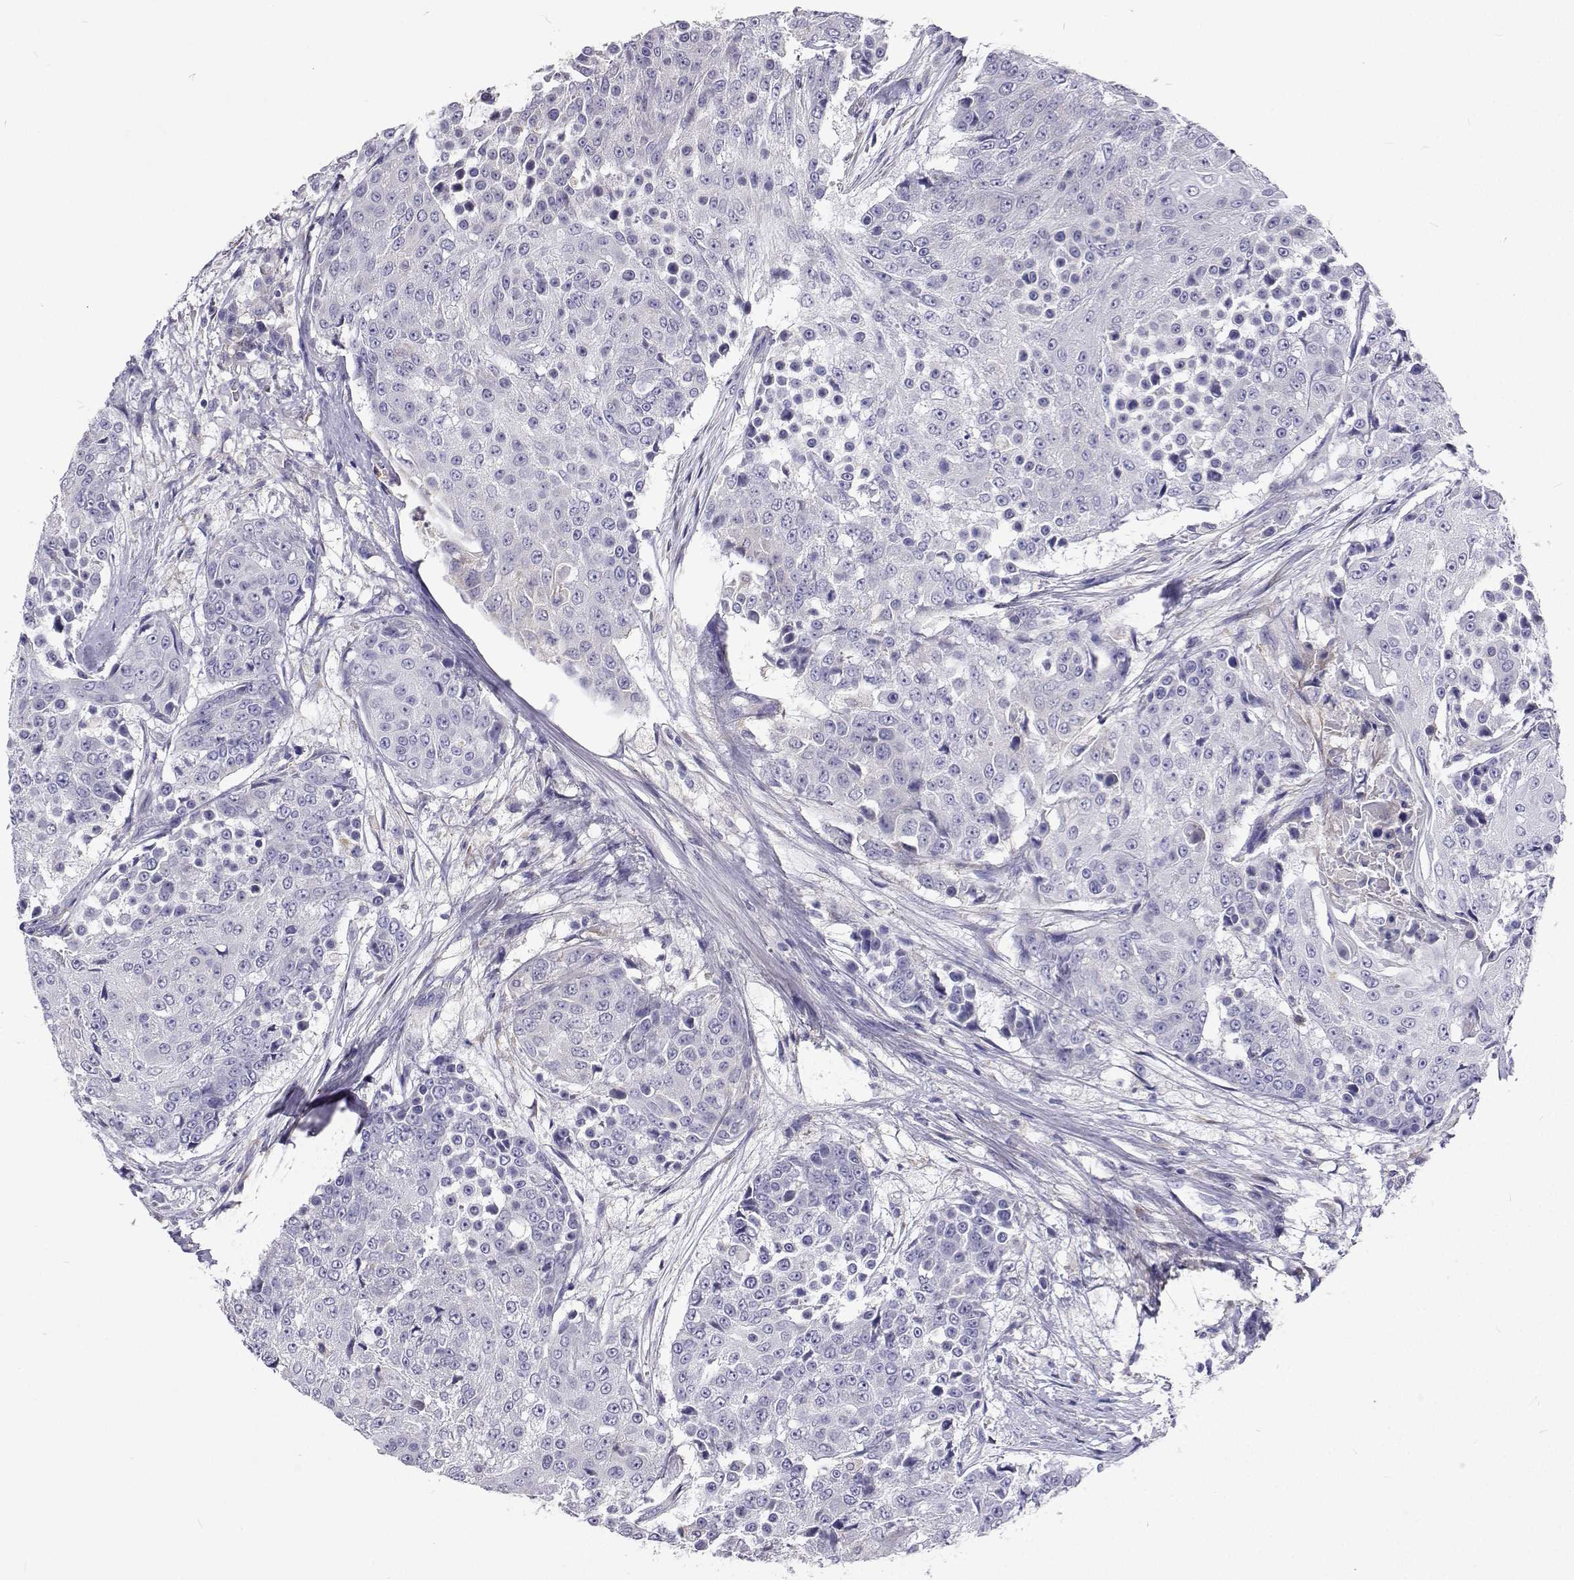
{"staining": {"intensity": "negative", "quantity": "none", "location": "none"}, "tissue": "urothelial cancer", "cell_type": "Tumor cells", "image_type": "cancer", "snomed": [{"axis": "morphology", "description": "Urothelial carcinoma, High grade"}, {"axis": "topography", "description": "Urinary bladder"}], "caption": "Immunohistochemistry (IHC) image of urothelial cancer stained for a protein (brown), which shows no positivity in tumor cells.", "gene": "LHFPL7", "patient": {"sex": "female", "age": 63}}